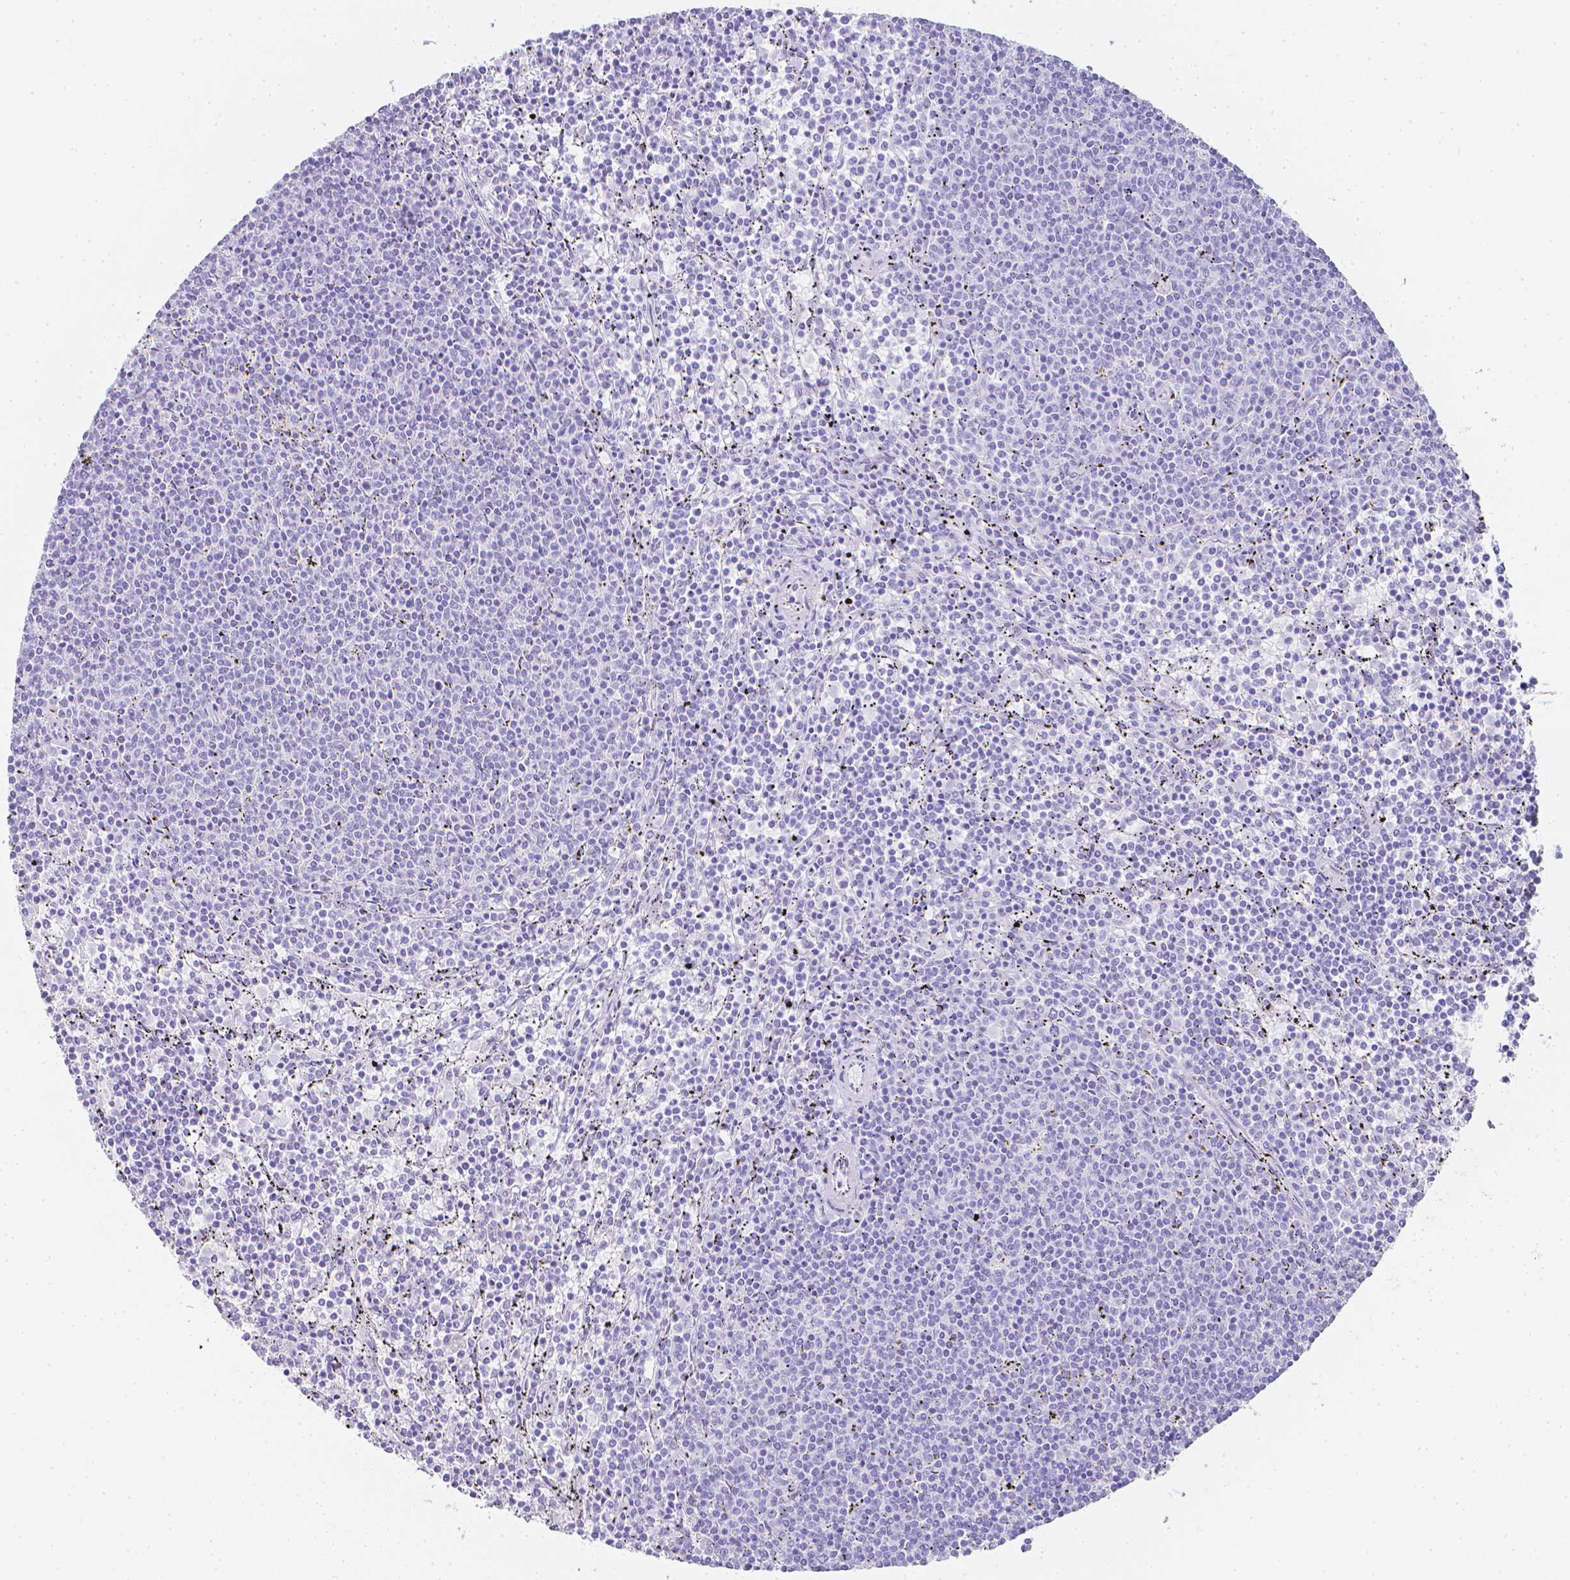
{"staining": {"intensity": "negative", "quantity": "none", "location": "none"}, "tissue": "lymphoma", "cell_type": "Tumor cells", "image_type": "cancer", "snomed": [{"axis": "morphology", "description": "Malignant lymphoma, non-Hodgkin's type, Low grade"}, {"axis": "topography", "description": "Spleen"}], "caption": "Low-grade malignant lymphoma, non-Hodgkin's type was stained to show a protein in brown. There is no significant expression in tumor cells.", "gene": "LGALS4", "patient": {"sex": "female", "age": 50}}